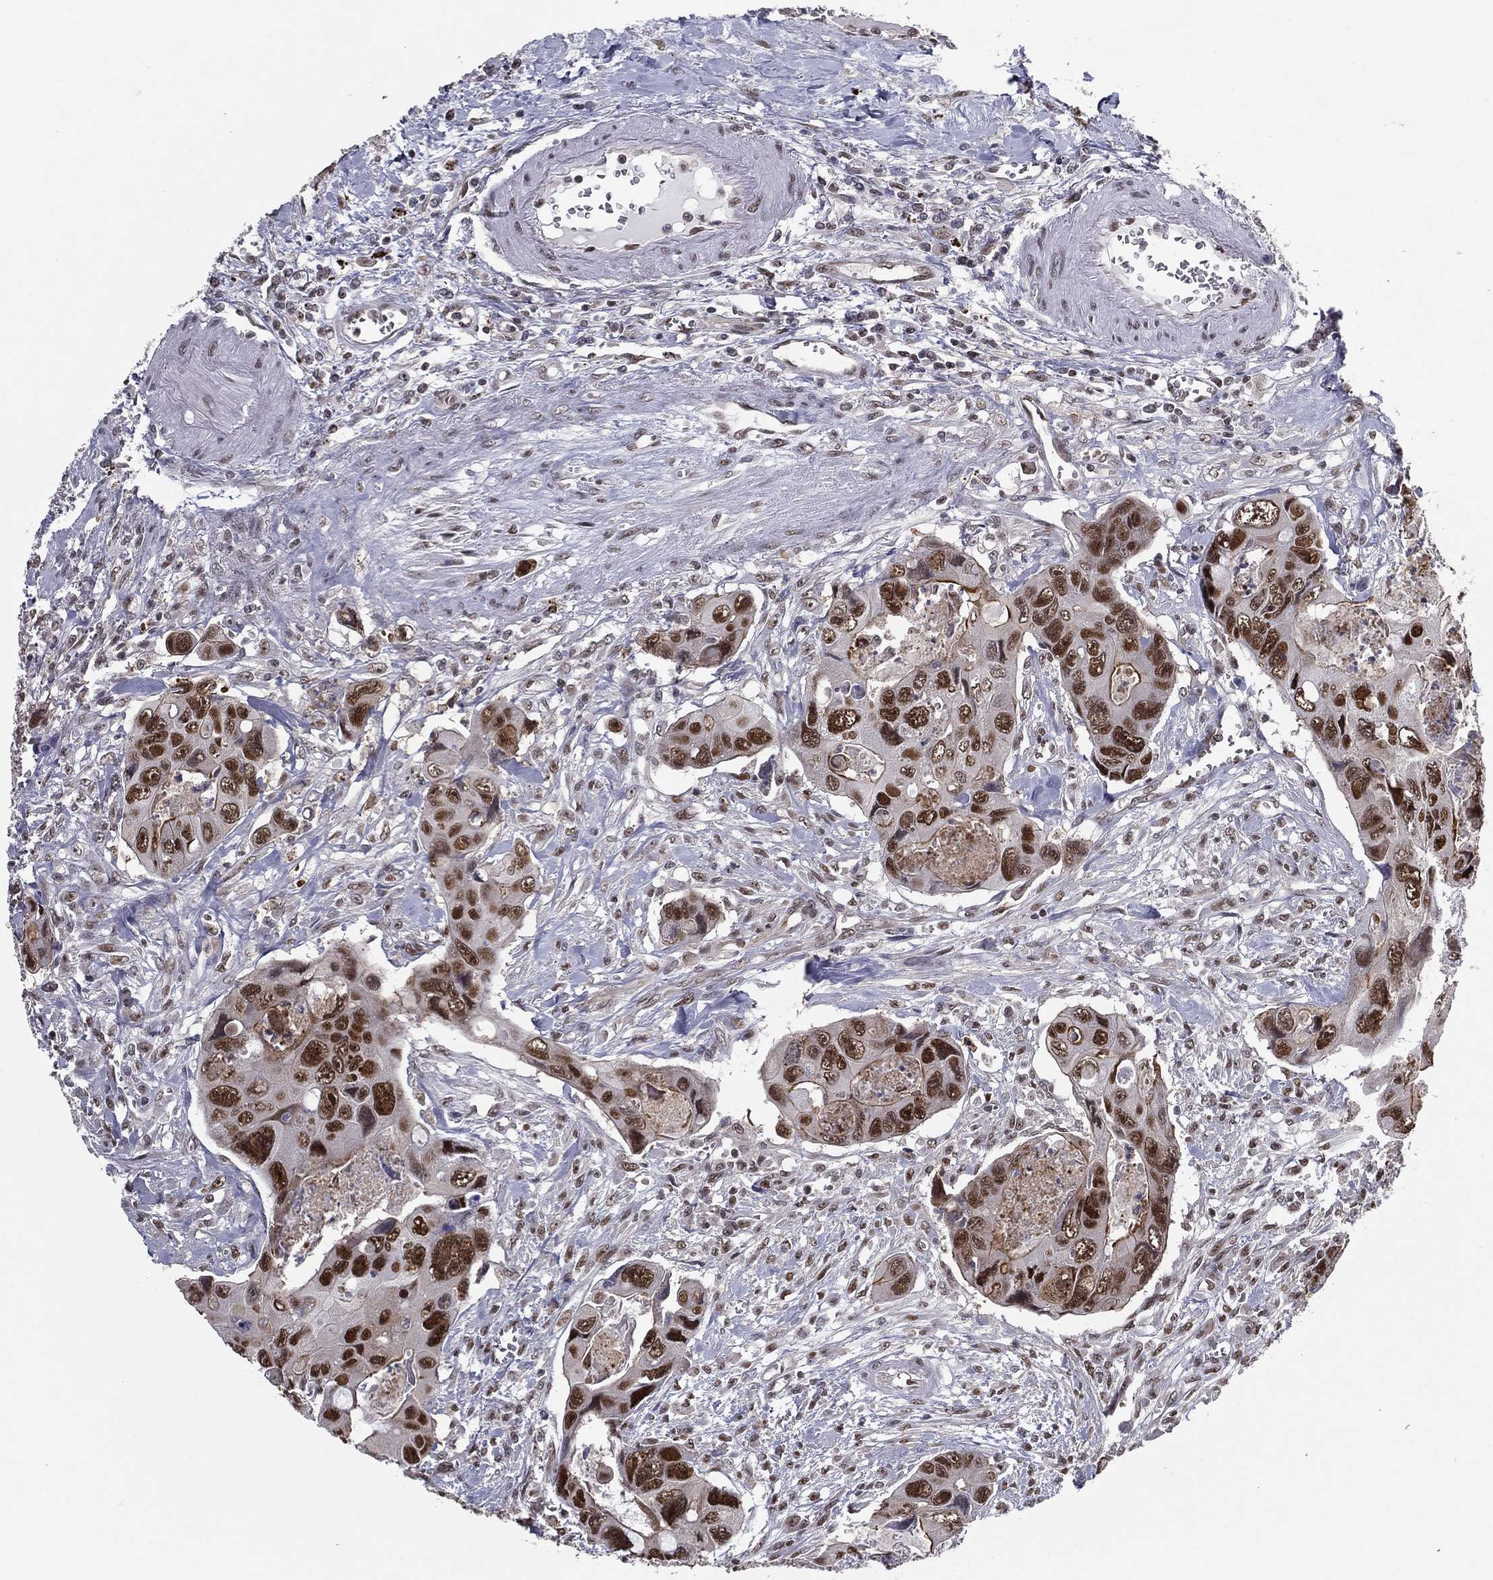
{"staining": {"intensity": "strong", "quantity": "25%-75%", "location": "nuclear"}, "tissue": "colorectal cancer", "cell_type": "Tumor cells", "image_type": "cancer", "snomed": [{"axis": "morphology", "description": "Adenocarcinoma, NOS"}, {"axis": "topography", "description": "Rectum"}], "caption": "Human colorectal adenocarcinoma stained for a protein (brown) reveals strong nuclear positive staining in approximately 25%-75% of tumor cells.", "gene": "GPALPP1", "patient": {"sex": "male", "age": 62}}